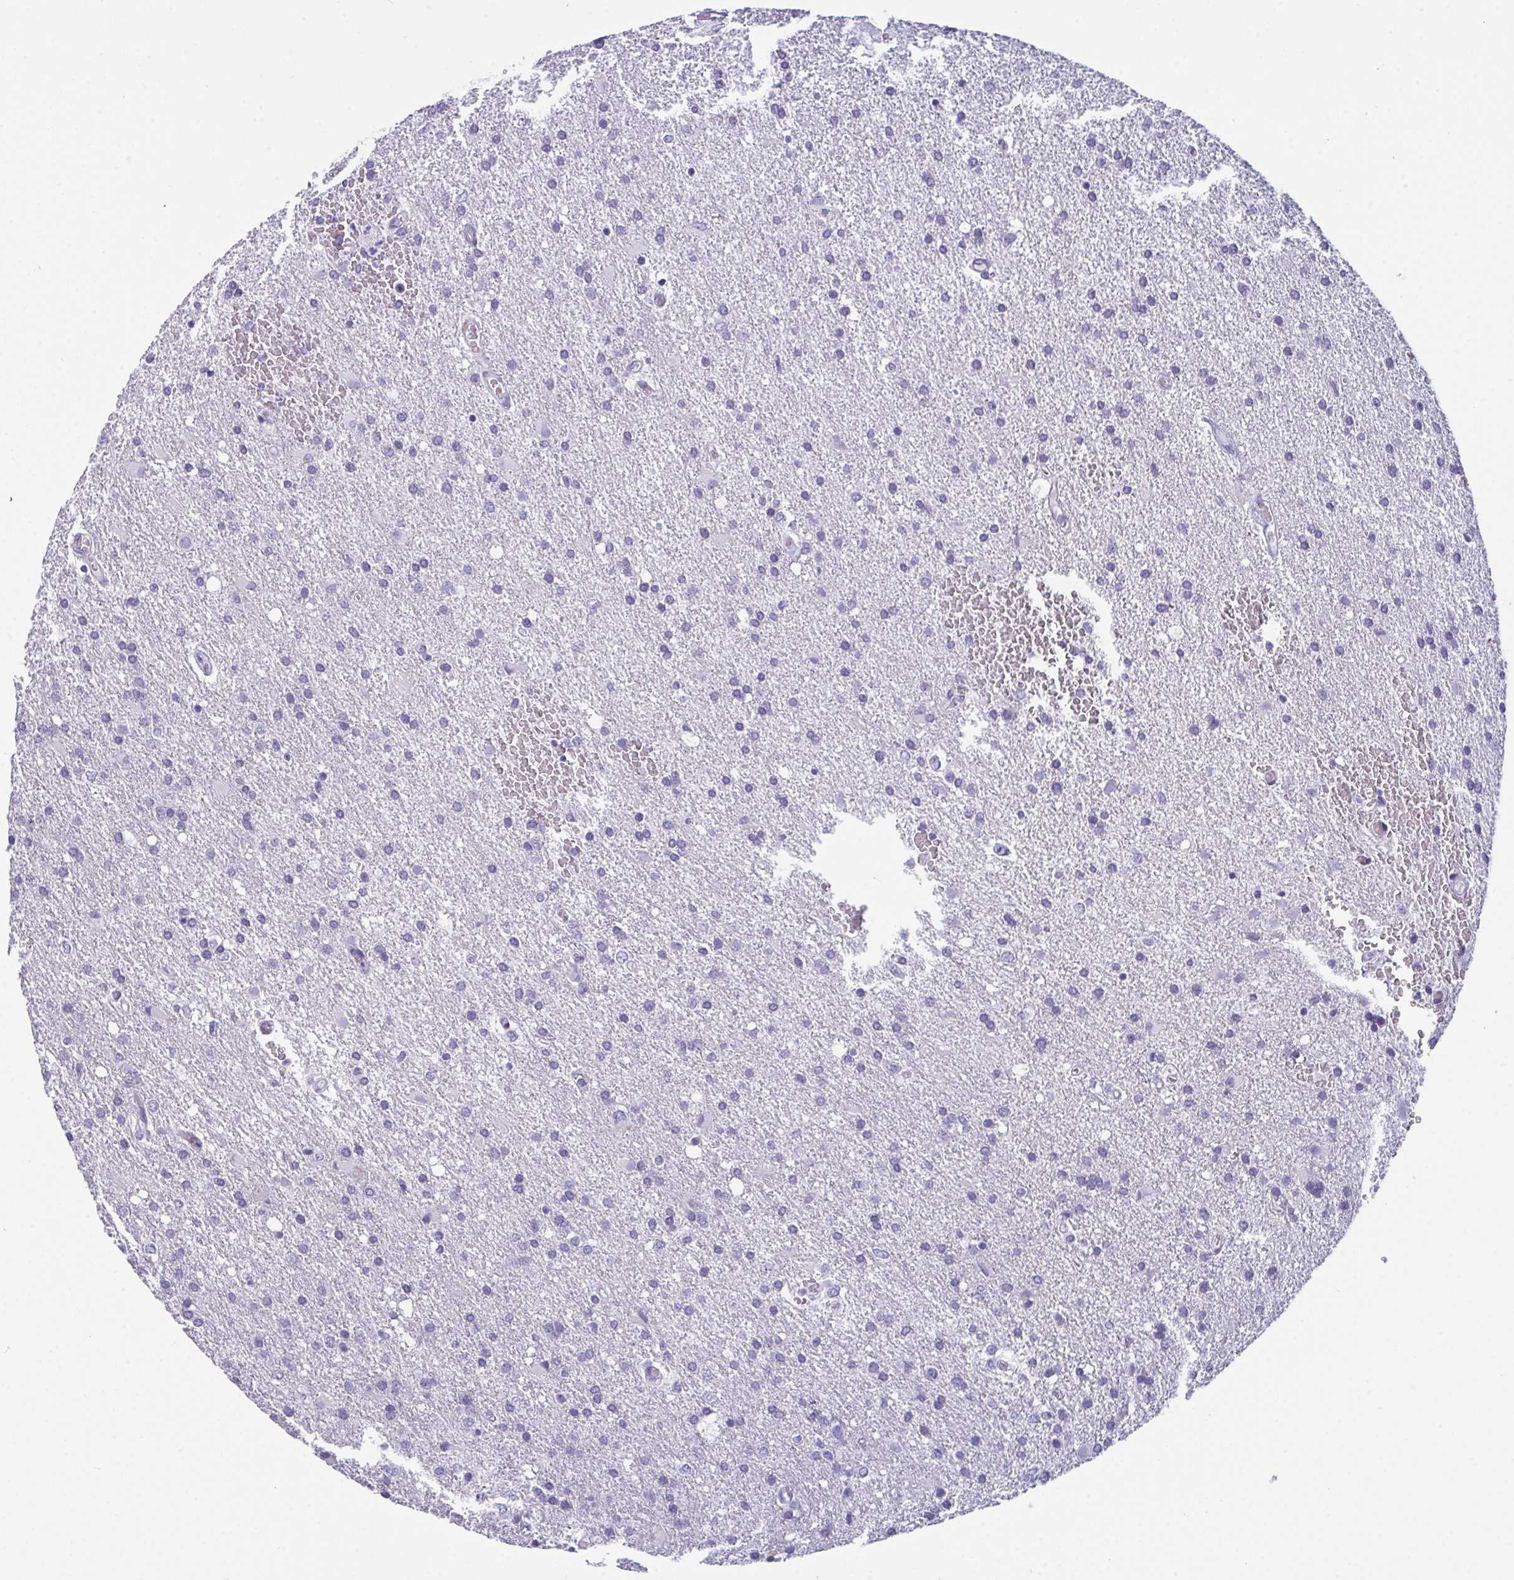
{"staining": {"intensity": "negative", "quantity": "none", "location": "none"}, "tissue": "glioma", "cell_type": "Tumor cells", "image_type": "cancer", "snomed": [{"axis": "morphology", "description": "Glioma, malignant, High grade"}, {"axis": "topography", "description": "Brain"}], "caption": "Human malignant glioma (high-grade) stained for a protein using immunohistochemistry (IHC) shows no staining in tumor cells.", "gene": "PRDM9", "patient": {"sex": "male", "age": 68}}